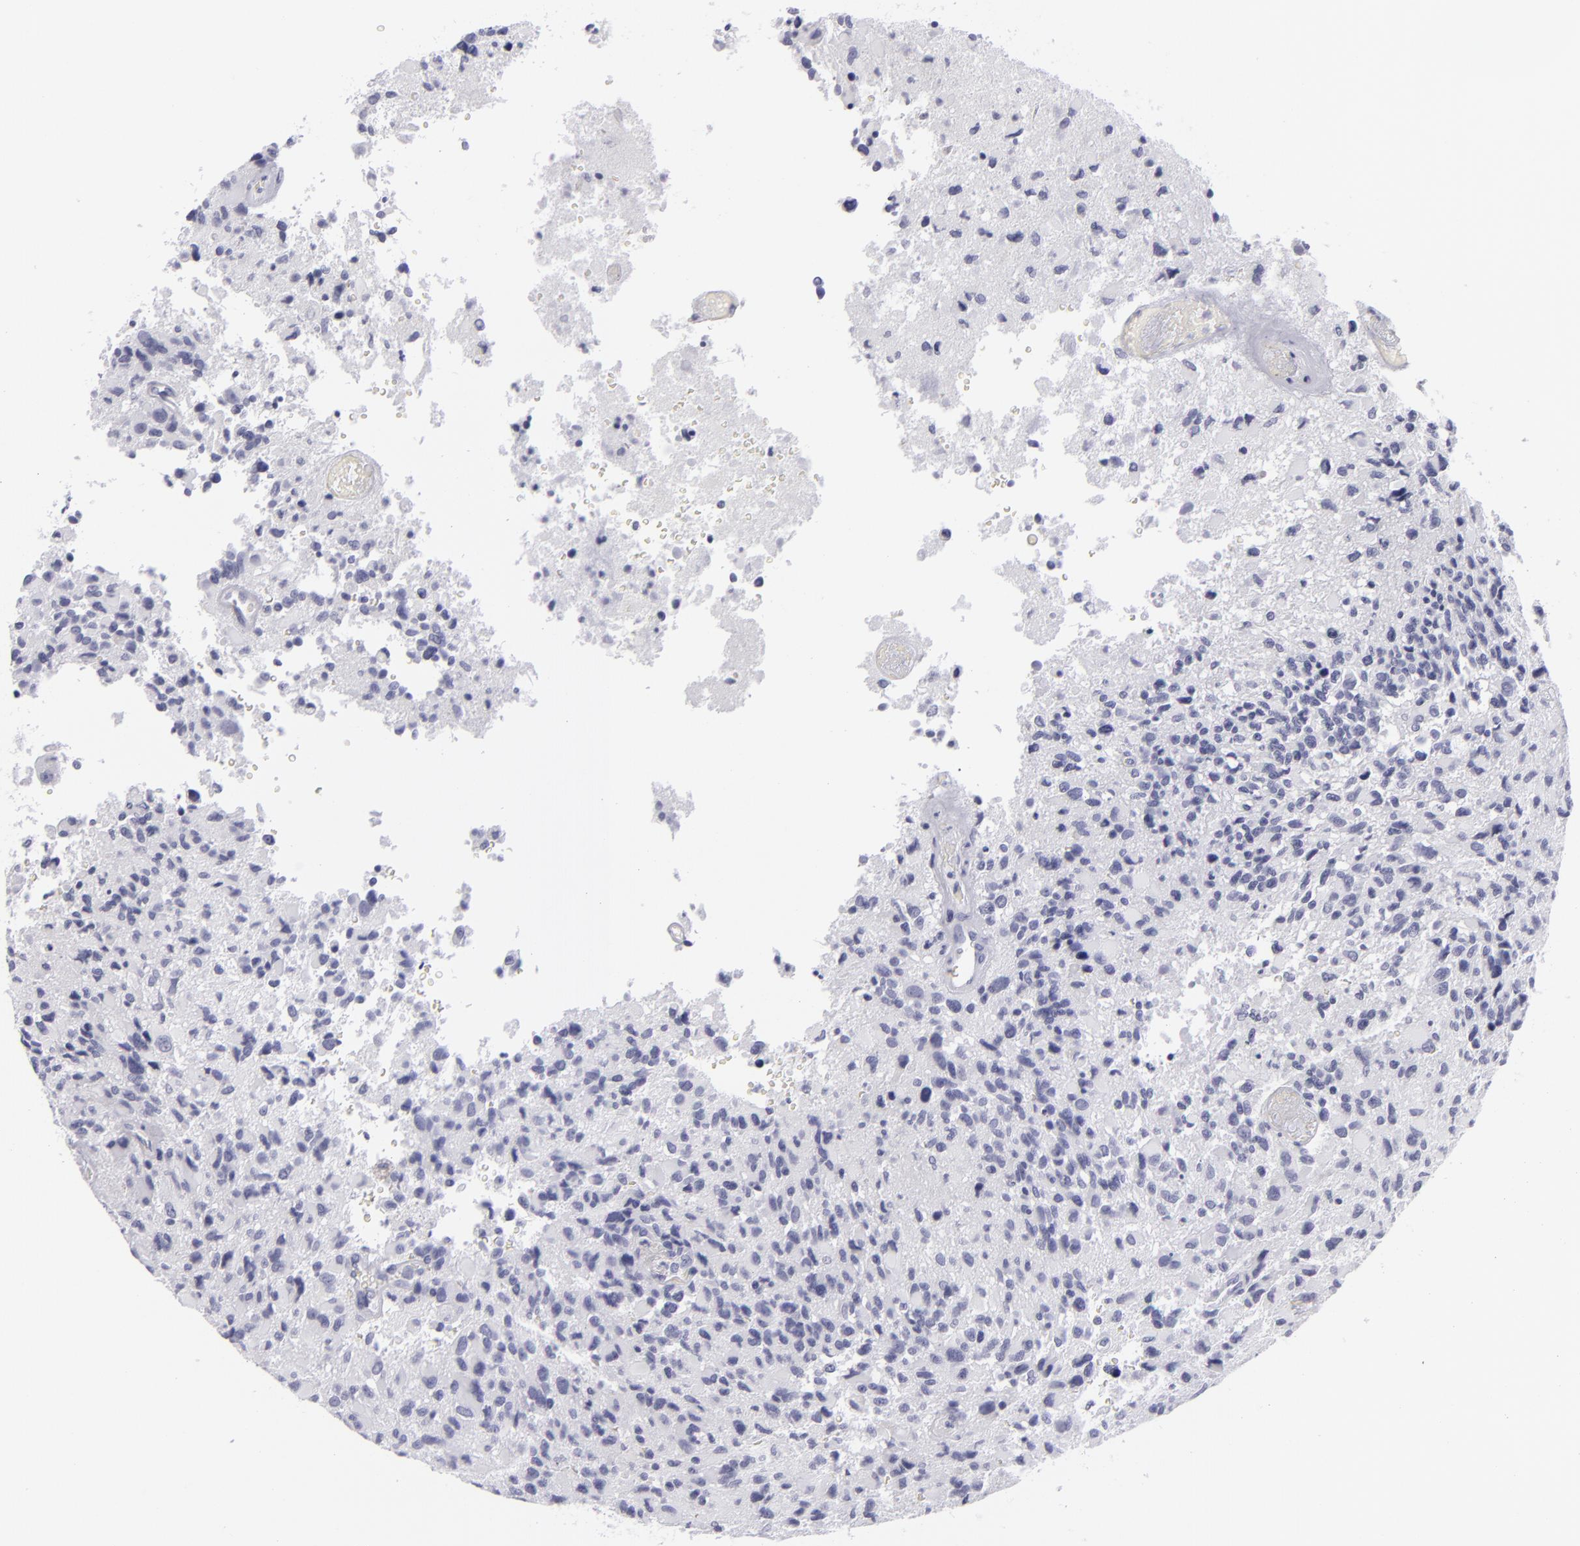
{"staining": {"intensity": "negative", "quantity": "none", "location": "none"}, "tissue": "glioma", "cell_type": "Tumor cells", "image_type": "cancer", "snomed": [{"axis": "morphology", "description": "Glioma, malignant, High grade"}, {"axis": "topography", "description": "Brain"}], "caption": "Human malignant glioma (high-grade) stained for a protein using immunohistochemistry exhibits no expression in tumor cells.", "gene": "VIL1", "patient": {"sex": "male", "age": 69}}